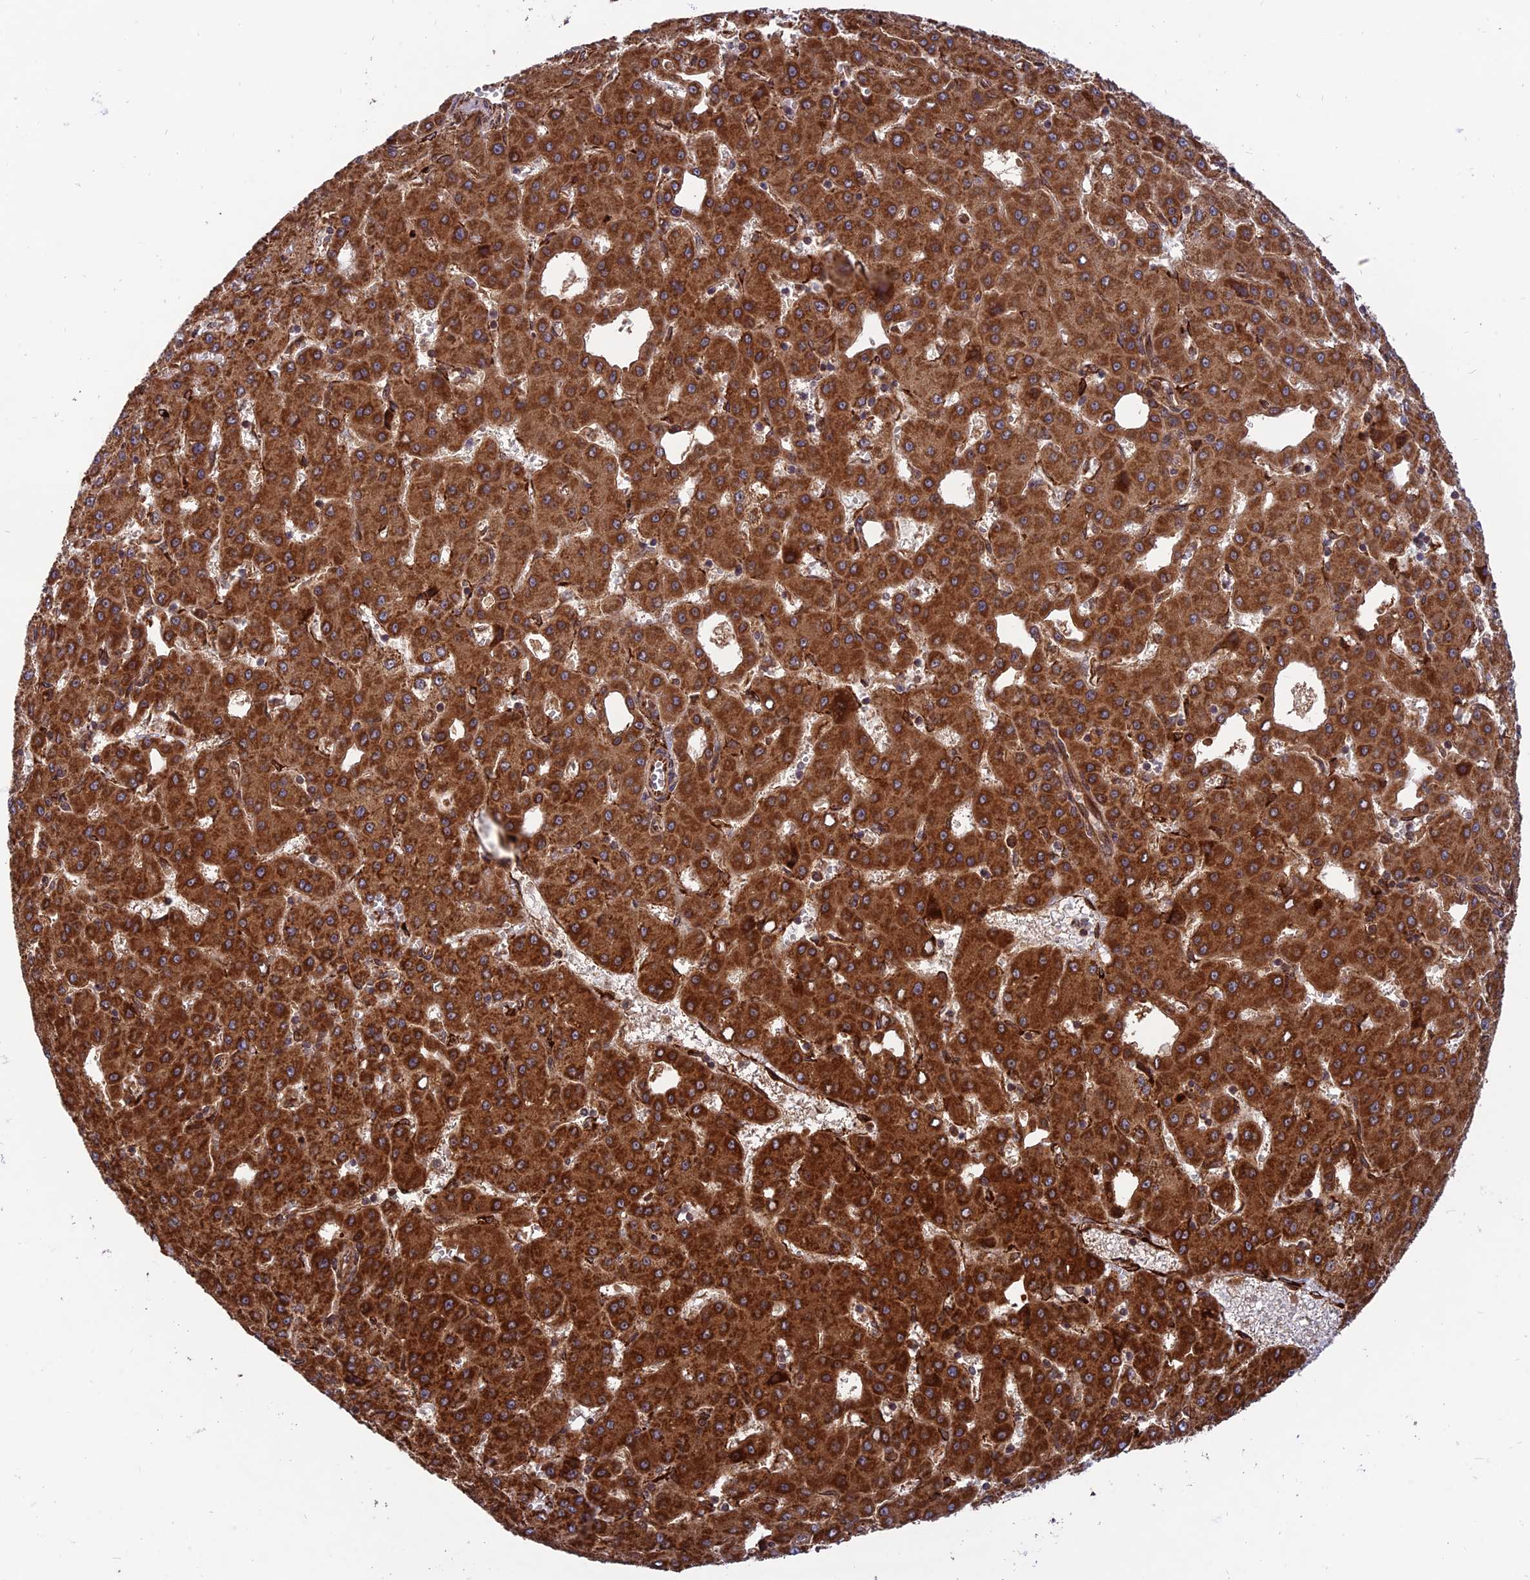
{"staining": {"intensity": "strong", "quantity": ">75%", "location": "cytoplasmic/membranous"}, "tissue": "liver cancer", "cell_type": "Tumor cells", "image_type": "cancer", "snomed": [{"axis": "morphology", "description": "Carcinoma, Hepatocellular, NOS"}, {"axis": "topography", "description": "Liver"}], "caption": "The micrograph demonstrates staining of liver hepatocellular carcinoma, revealing strong cytoplasmic/membranous protein expression (brown color) within tumor cells. Ihc stains the protein in brown and the nuclei are stained blue.", "gene": "CRTAP", "patient": {"sex": "male", "age": 47}}